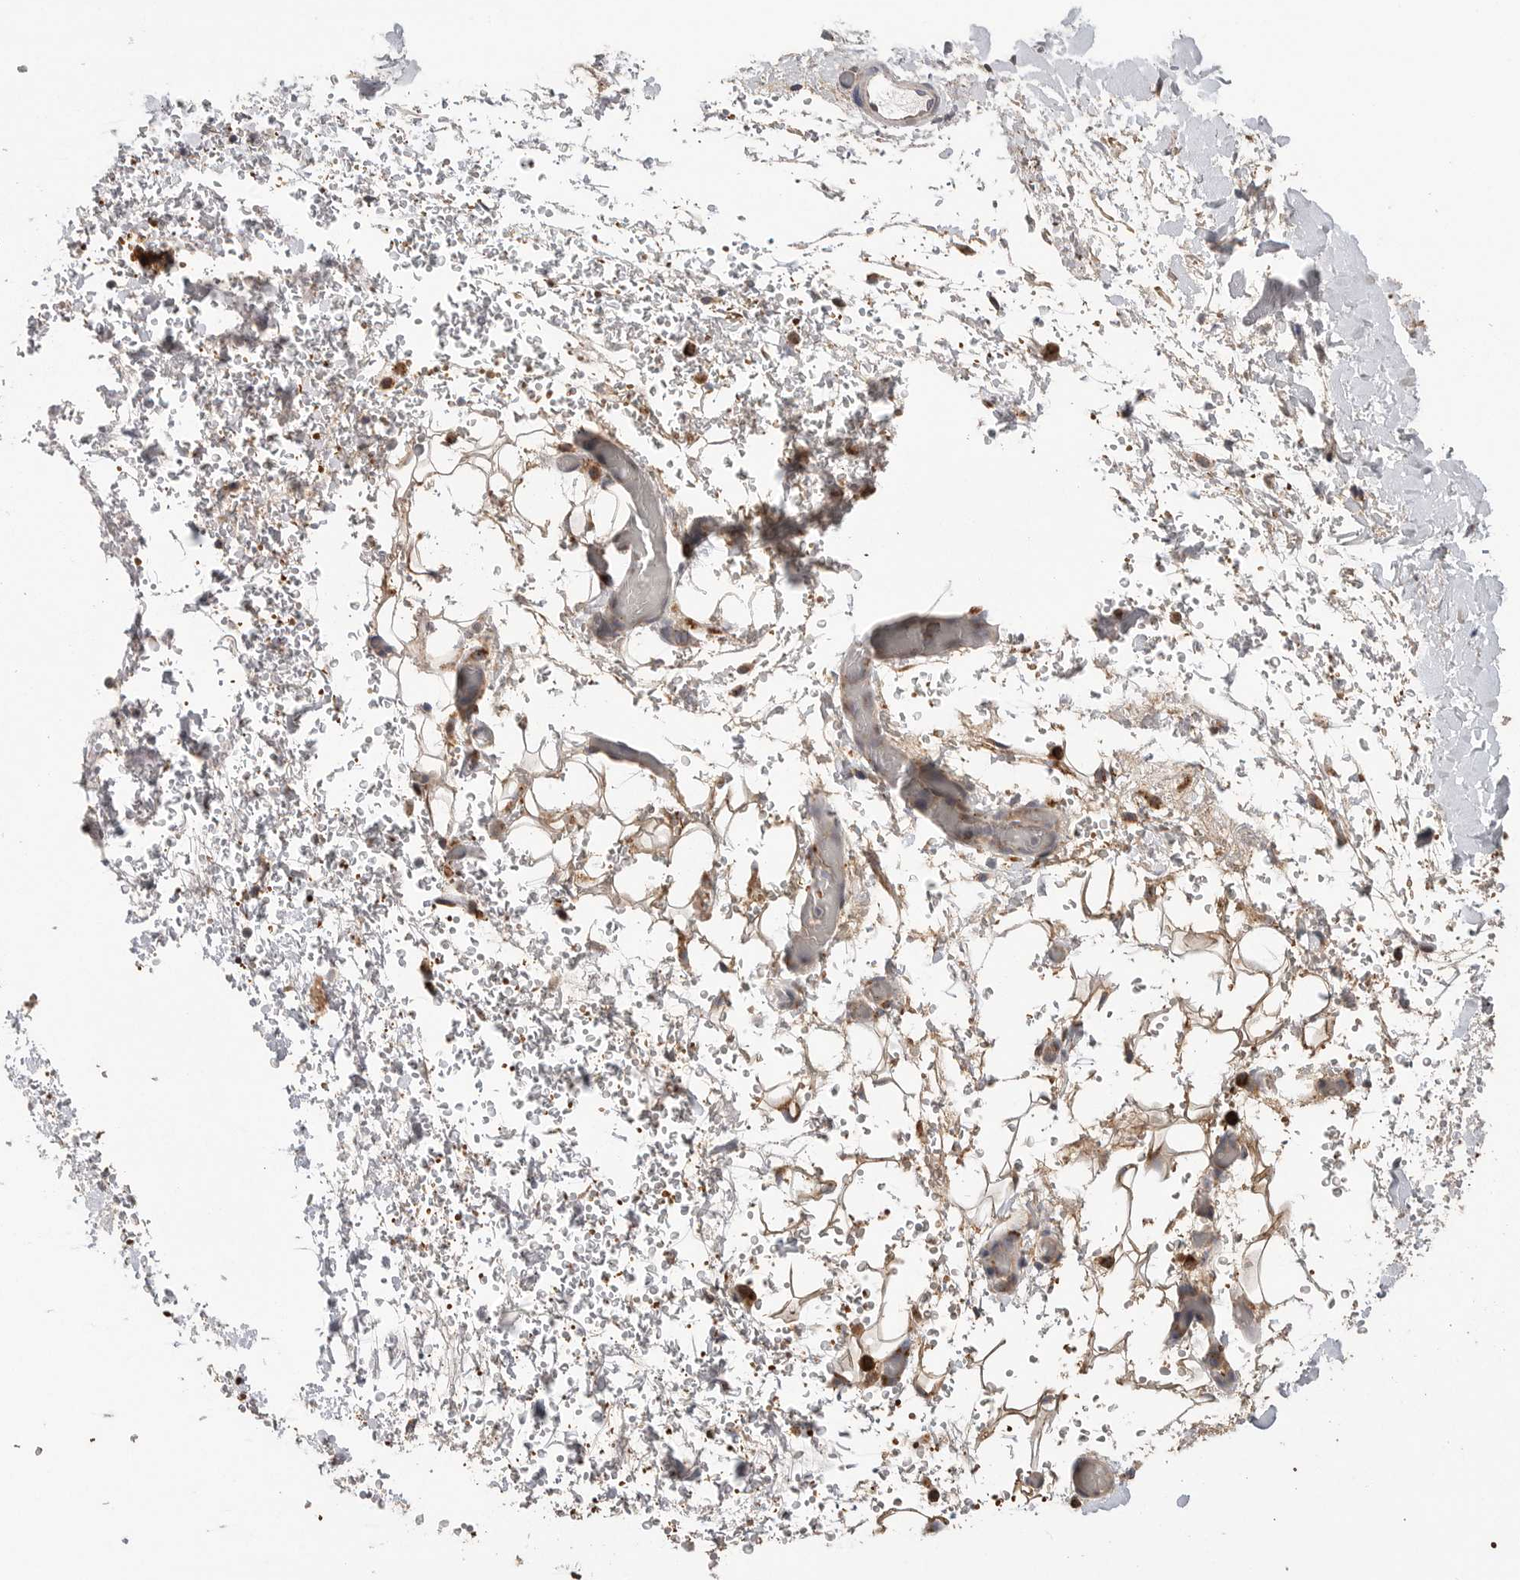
{"staining": {"intensity": "negative", "quantity": "none", "location": "none"}, "tissue": "adipose tissue", "cell_type": "Adipocytes", "image_type": "normal", "snomed": [{"axis": "morphology", "description": "Normal tissue, NOS"}, {"axis": "morphology", "description": "Adenocarcinoma, NOS"}, {"axis": "topography", "description": "Esophagus"}], "caption": "This is an immunohistochemistry (IHC) photomicrograph of normal human adipose tissue. There is no positivity in adipocytes.", "gene": "GALNS", "patient": {"sex": "male", "age": 62}}